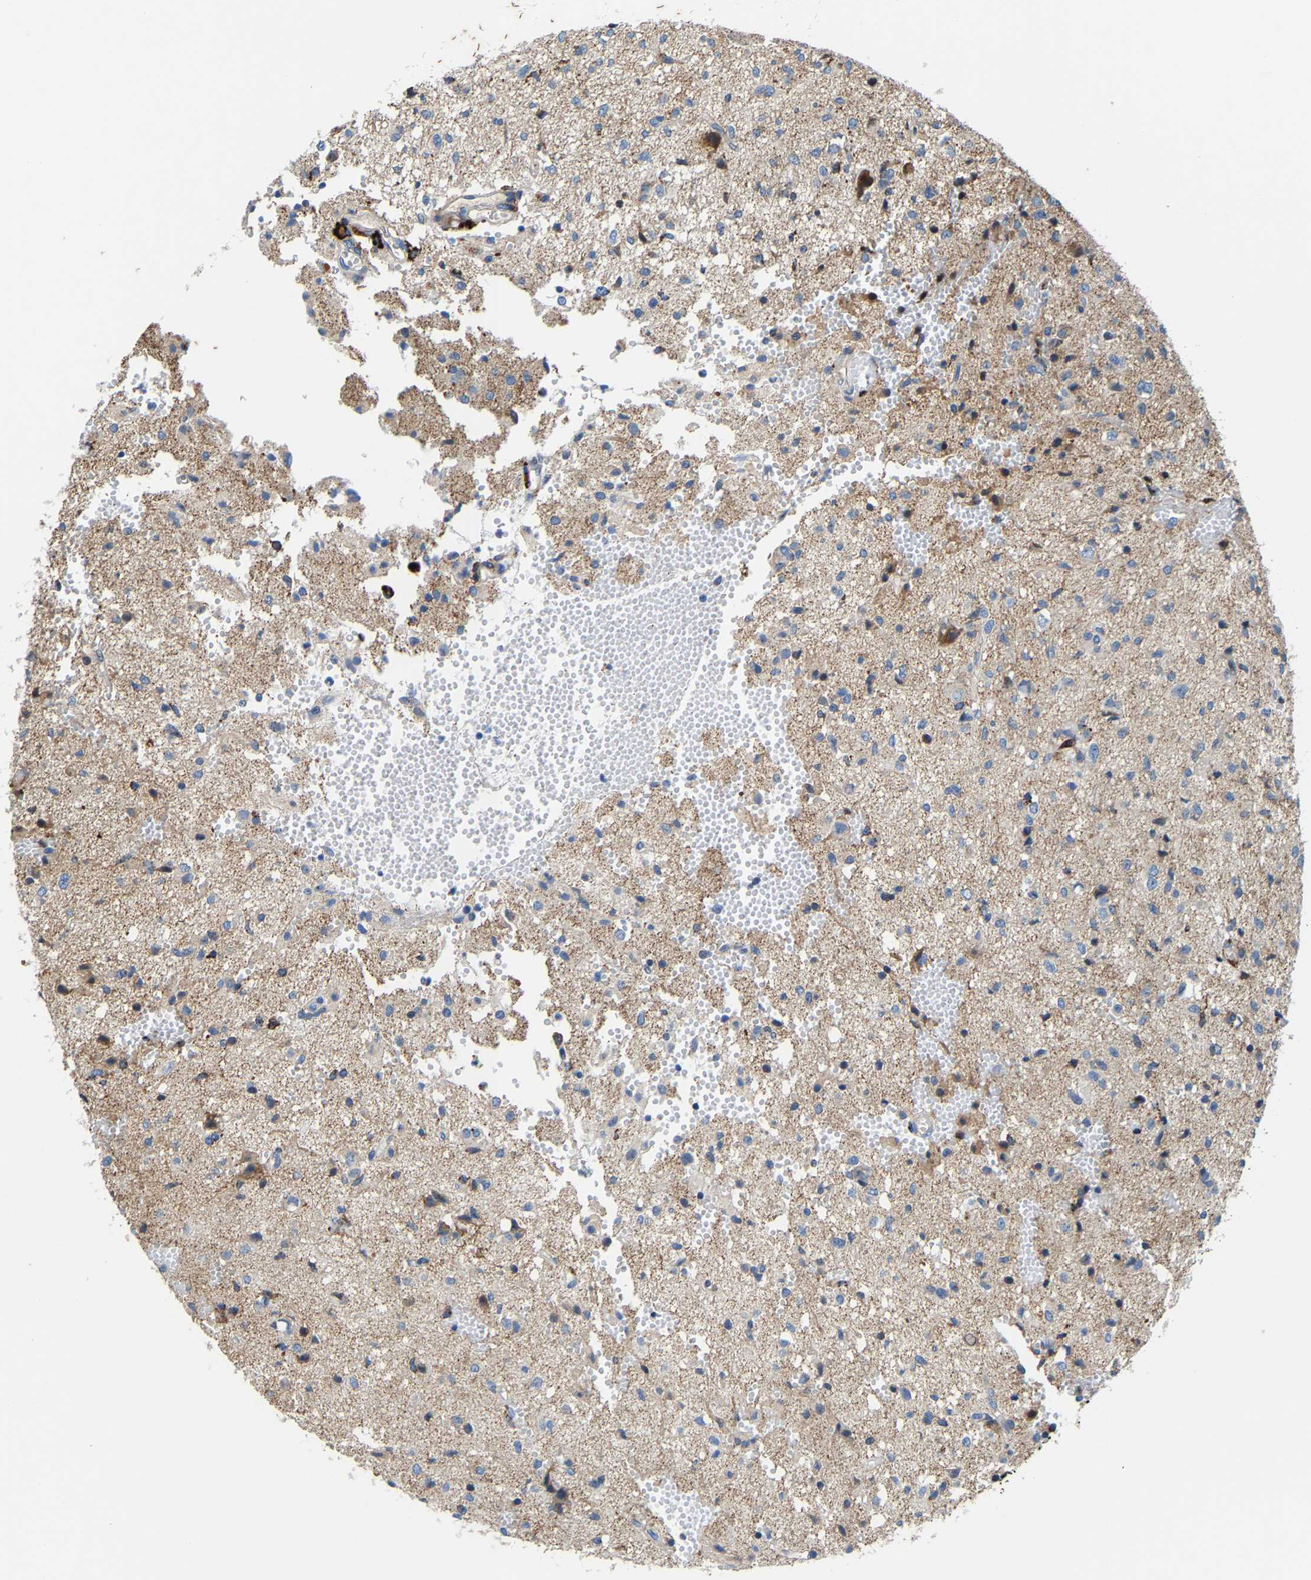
{"staining": {"intensity": "moderate", "quantity": ">75%", "location": "cytoplasmic/membranous"}, "tissue": "glioma", "cell_type": "Tumor cells", "image_type": "cancer", "snomed": [{"axis": "morphology", "description": "Glioma, malignant, High grade"}, {"axis": "topography", "description": "Brain"}], "caption": "Tumor cells demonstrate moderate cytoplasmic/membranous positivity in approximately >75% of cells in glioma.", "gene": "DPP7", "patient": {"sex": "female", "age": 59}}